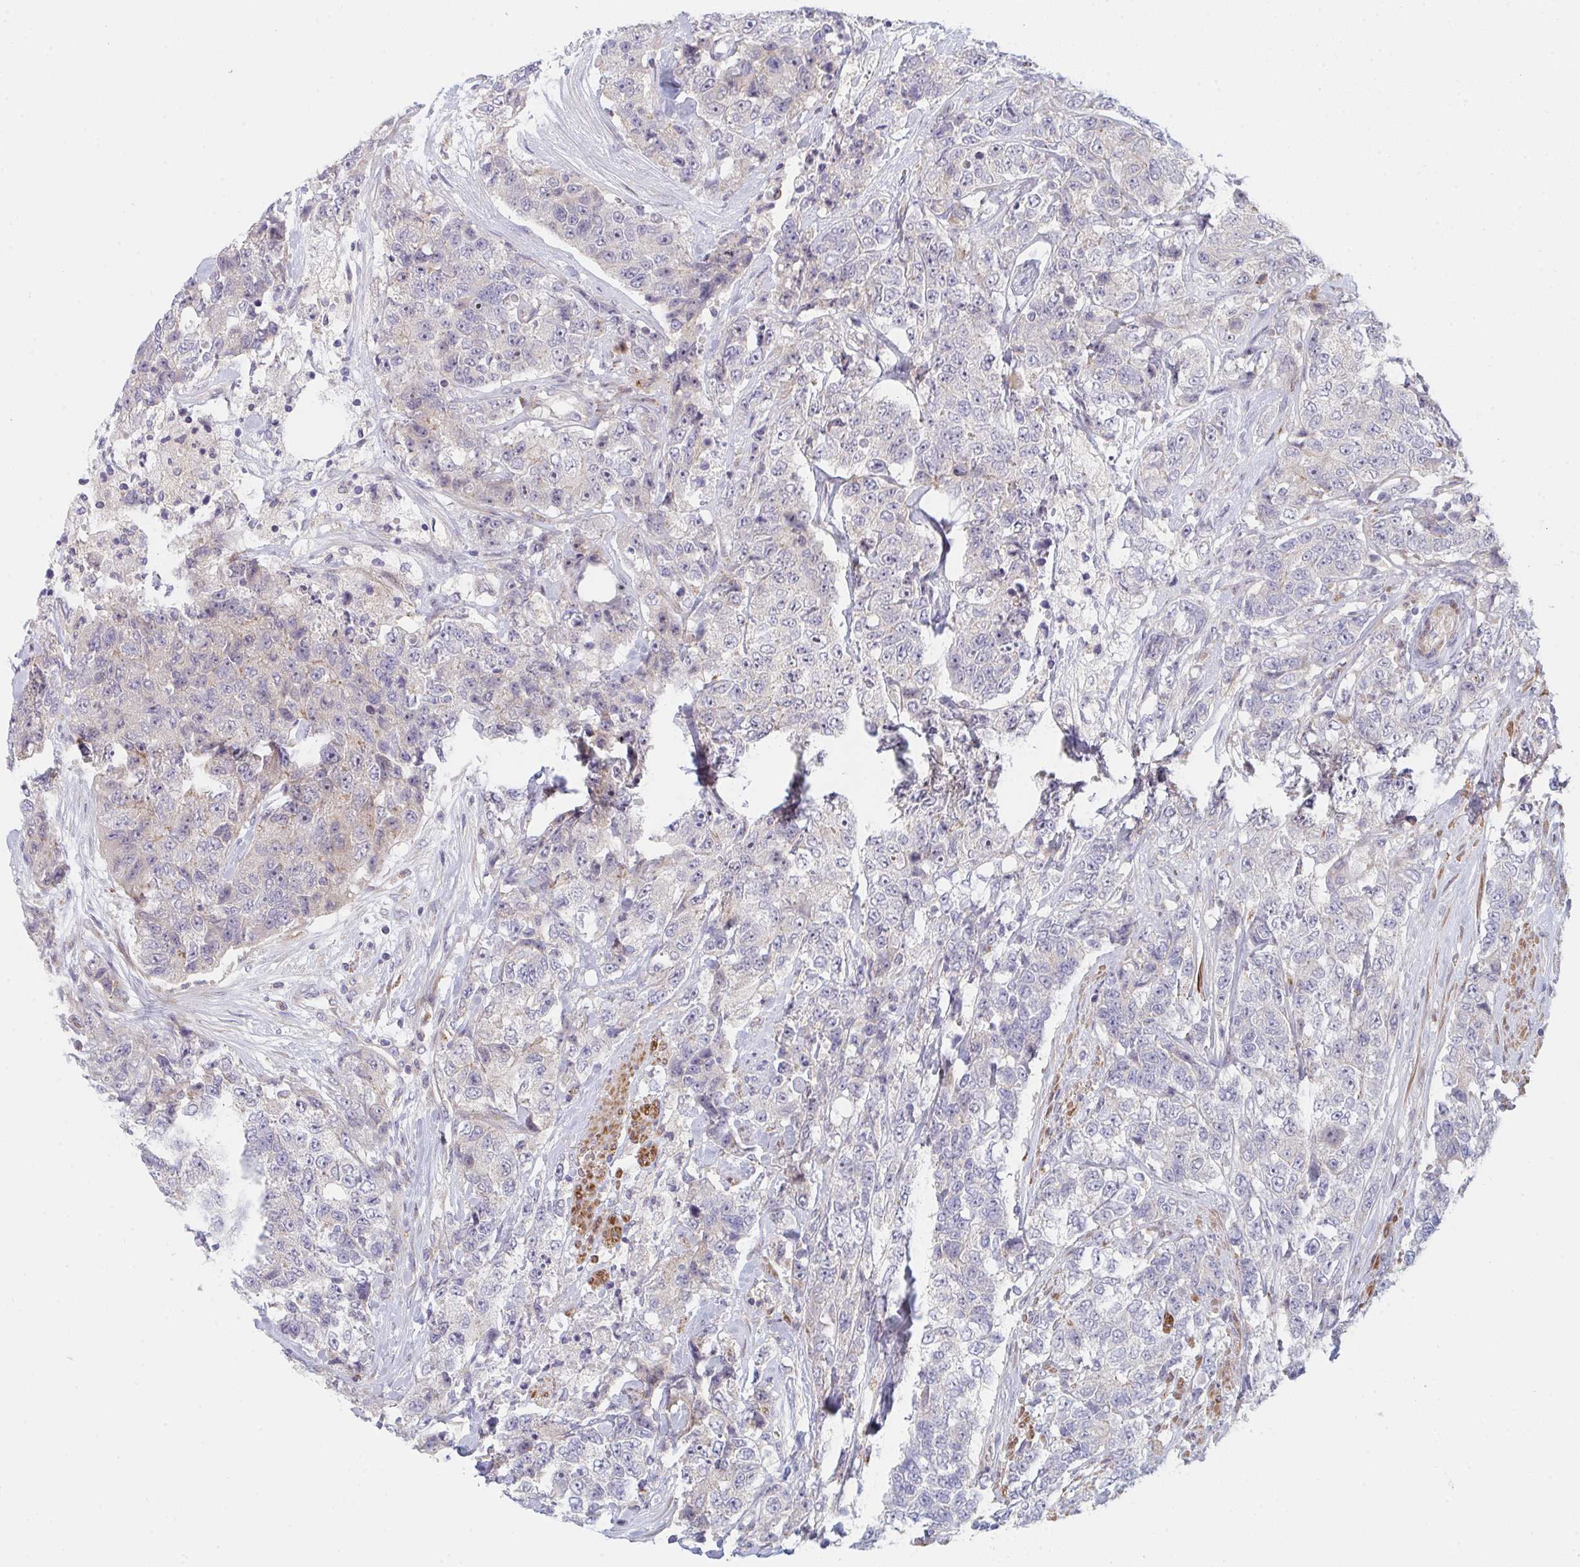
{"staining": {"intensity": "negative", "quantity": "none", "location": "none"}, "tissue": "urothelial cancer", "cell_type": "Tumor cells", "image_type": "cancer", "snomed": [{"axis": "morphology", "description": "Urothelial carcinoma, High grade"}, {"axis": "topography", "description": "Urinary bladder"}], "caption": "Human urothelial cancer stained for a protein using immunohistochemistry demonstrates no positivity in tumor cells.", "gene": "TNFSF4", "patient": {"sex": "female", "age": 78}}